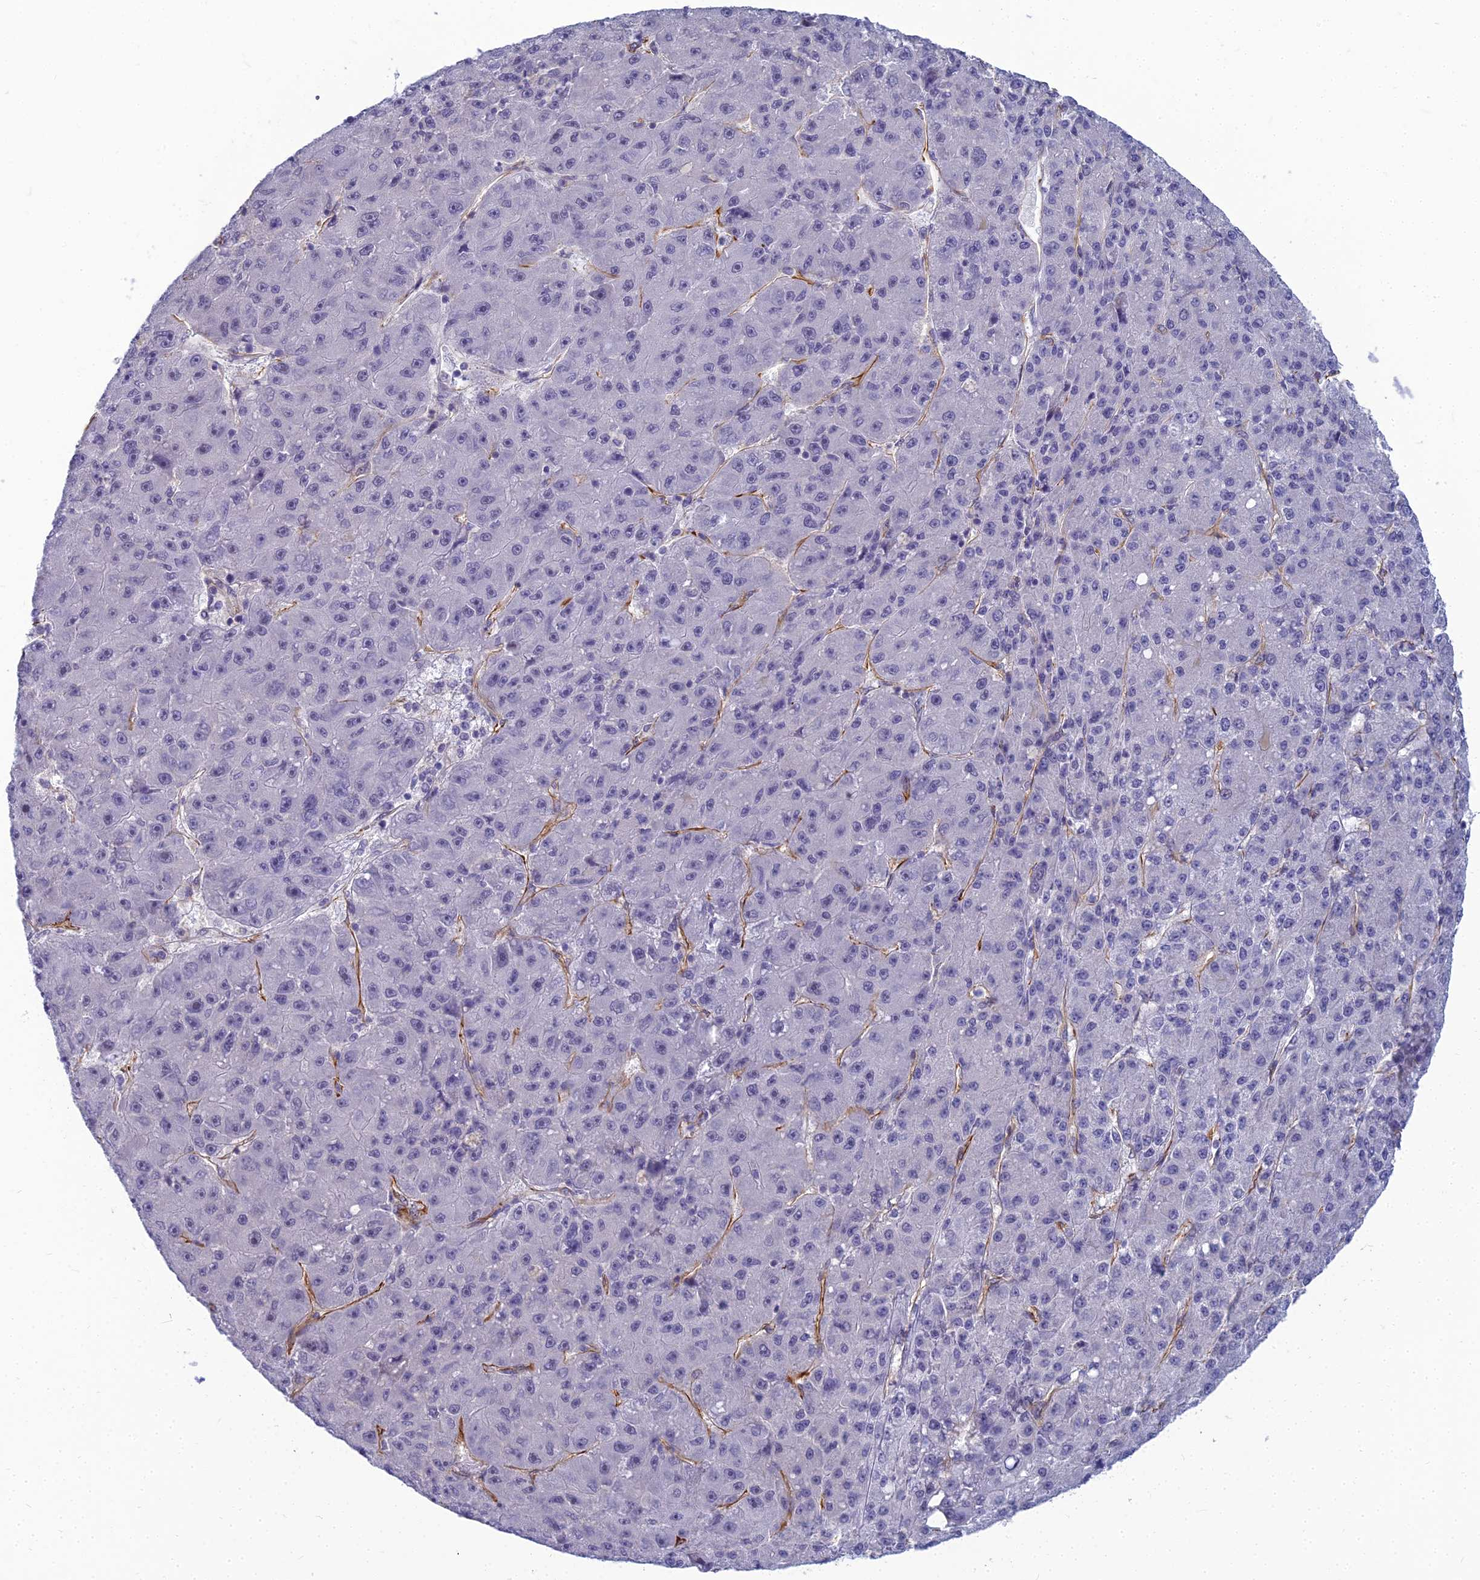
{"staining": {"intensity": "negative", "quantity": "none", "location": "none"}, "tissue": "liver cancer", "cell_type": "Tumor cells", "image_type": "cancer", "snomed": [{"axis": "morphology", "description": "Carcinoma, Hepatocellular, NOS"}, {"axis": "topography", "description": "Liver"}], "caption": "The immunohistochemistry photomicrograph has no significant positivity in tumor cells of liver hepatocellular carcinoma tissue.", "gene": "RGL3", "patient": {"sex": "male", "age": 67}}